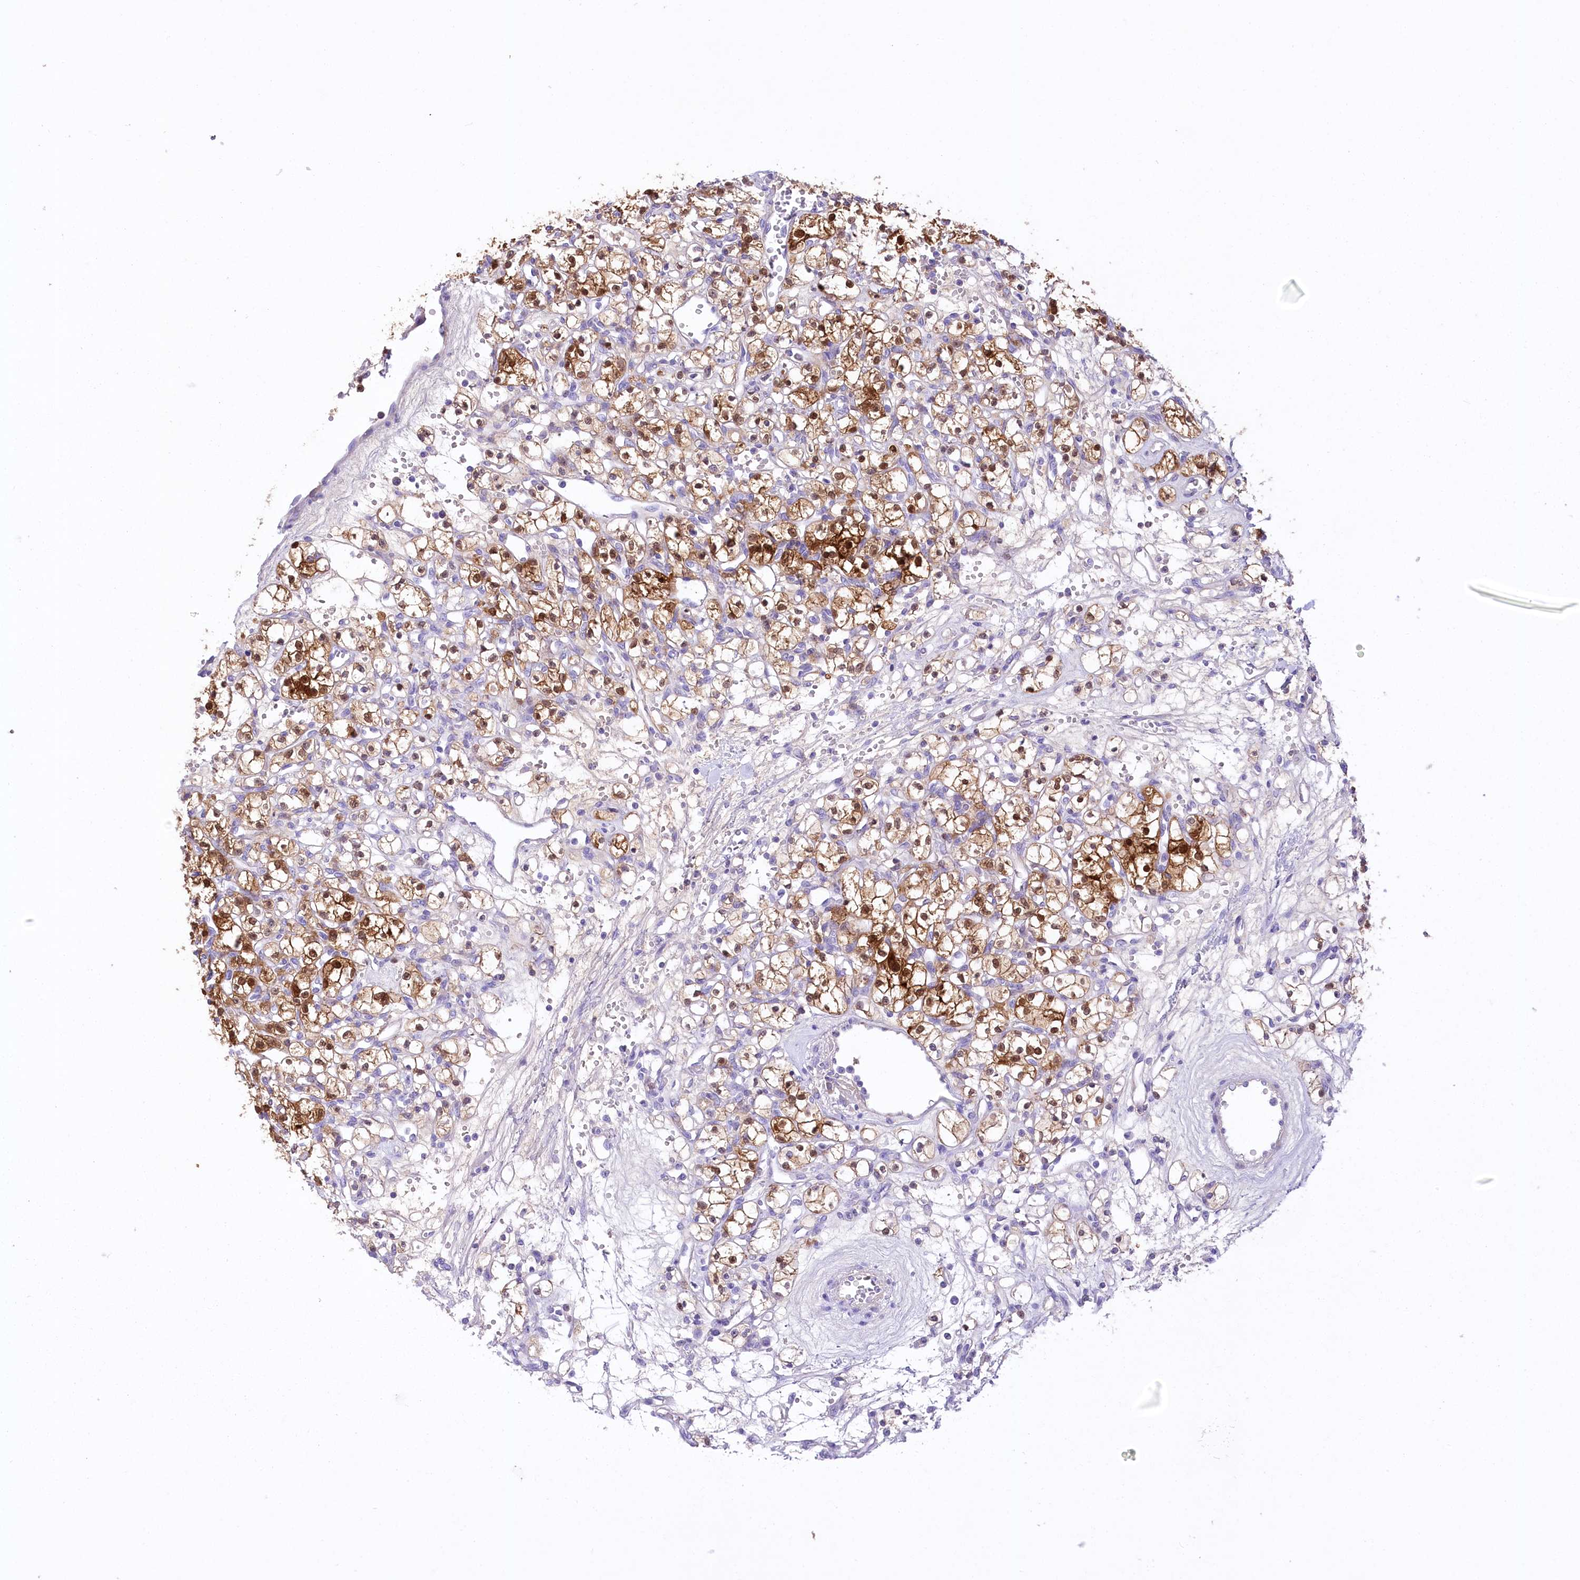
{"staining": {"intensity": "strong", "quantity": ">75%", "location": "cytoplasmic/membranous,nuclear"}, "tissue": "renal cancer", "cell_type": "Tumor cells", "image_type": "cancer", "snomed": [{"axis": "morphology", "description": "Adenocarcinoma, NOS"}, {"axis": "topography", "description": "Kidney"}], "caption": "Immunohistochemistry staining of renal adenocarcinoma, which displays high levels of strong cytoplasmic/membranous and nuclear positivity in approximately >75% of tumor cells indicating strong cytoplasmic/membranous and nuclear protein expression. The staining was performed using DAB (3,3'-diaminobenzidine) (brown) for protein detection and nuclei were counterstained in hematoxylin (blue).", "gene": "PBLD", "patient": {"sex": "female", "age": 59}}